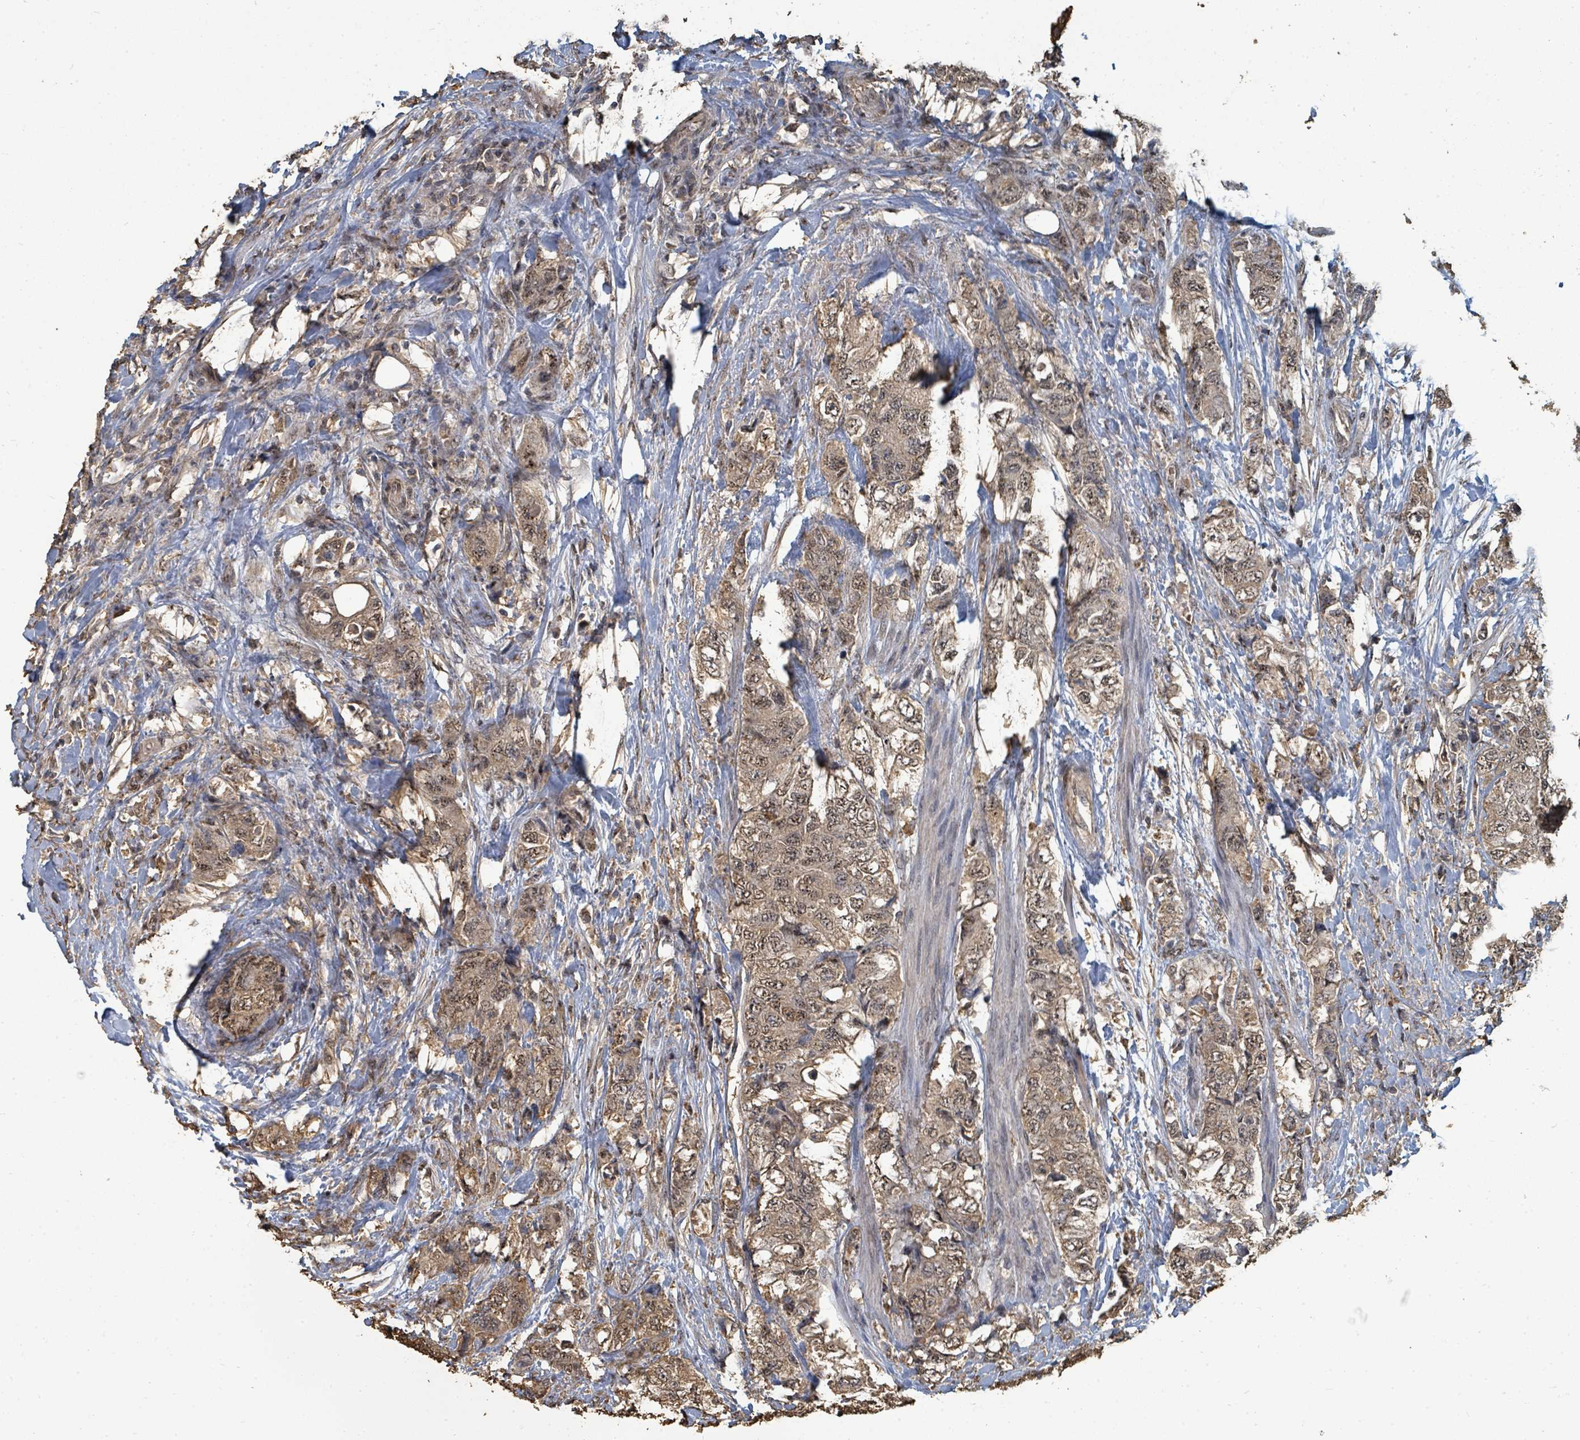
{"staining": {"intensity": "moderate", "quantity": ">75%", "location": "cytoplasmic/membranous,nuclear"}, "tissue": "urothelial cancer", "cell_type": "Tumor cells", "image_type": "cancer", "snomed": [{"axis": "morphology", "description": "Urothelial carcinoma, High grade"}, {"axis": "topography", "description": "Urinary bladder"}], "caption": "There is medium levels of moderate cytoplasmic/membranous and nuclear positivity in tumor cells of urothelial carcinoma (high-grade), as demonstrated by immunohistochemical staining (brown color).", "gene": "C6orf52", "patient": {"sex": "female", "age": 78}}